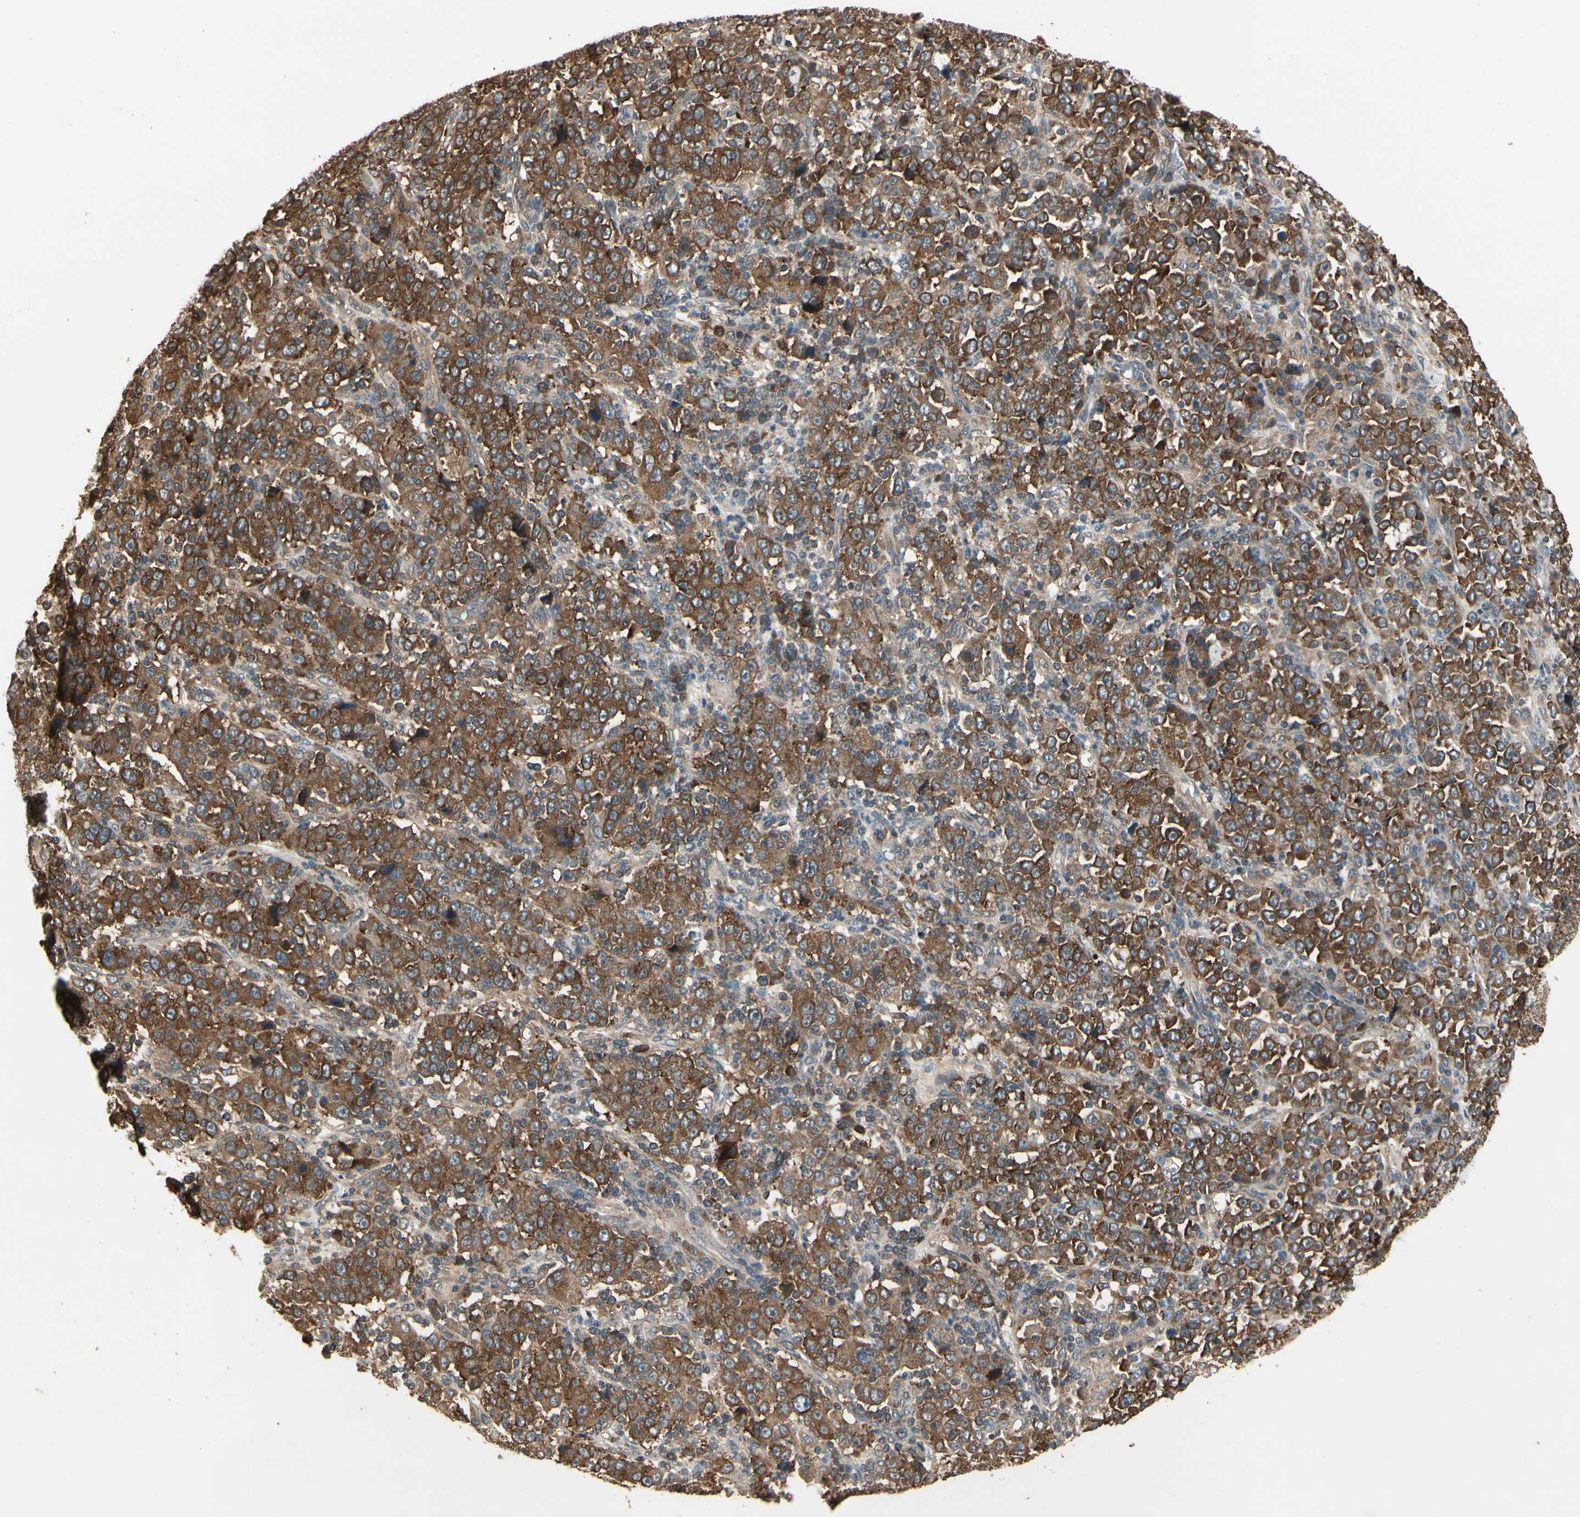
{"staining": {"intensity": "strong", "quantity": ">75%", "location": "cytoplasmic/membranous"}, "tissue": "stomach cancer", "cell_type": "Tumor cells", "image_type": "cancer", "snomed": [{"axis": "morphology", "description": "Normal tissue, NOS"}, {"axis": "morphology", "description": "Adenocarcinoma, NOS"}, {"axis": "topography", "description": "Stomach, upper"}, {"axis": "topography", "description": "Stomach"}], "caption": "This is a histology image of immunohistochemistry staining of adenocarcinoma (stomach), which shows strong positivity in the cytoplasmic/membranous of tumor cells.", "gene": "CCT7", "patient": {"sex": "male", "age": 59}}